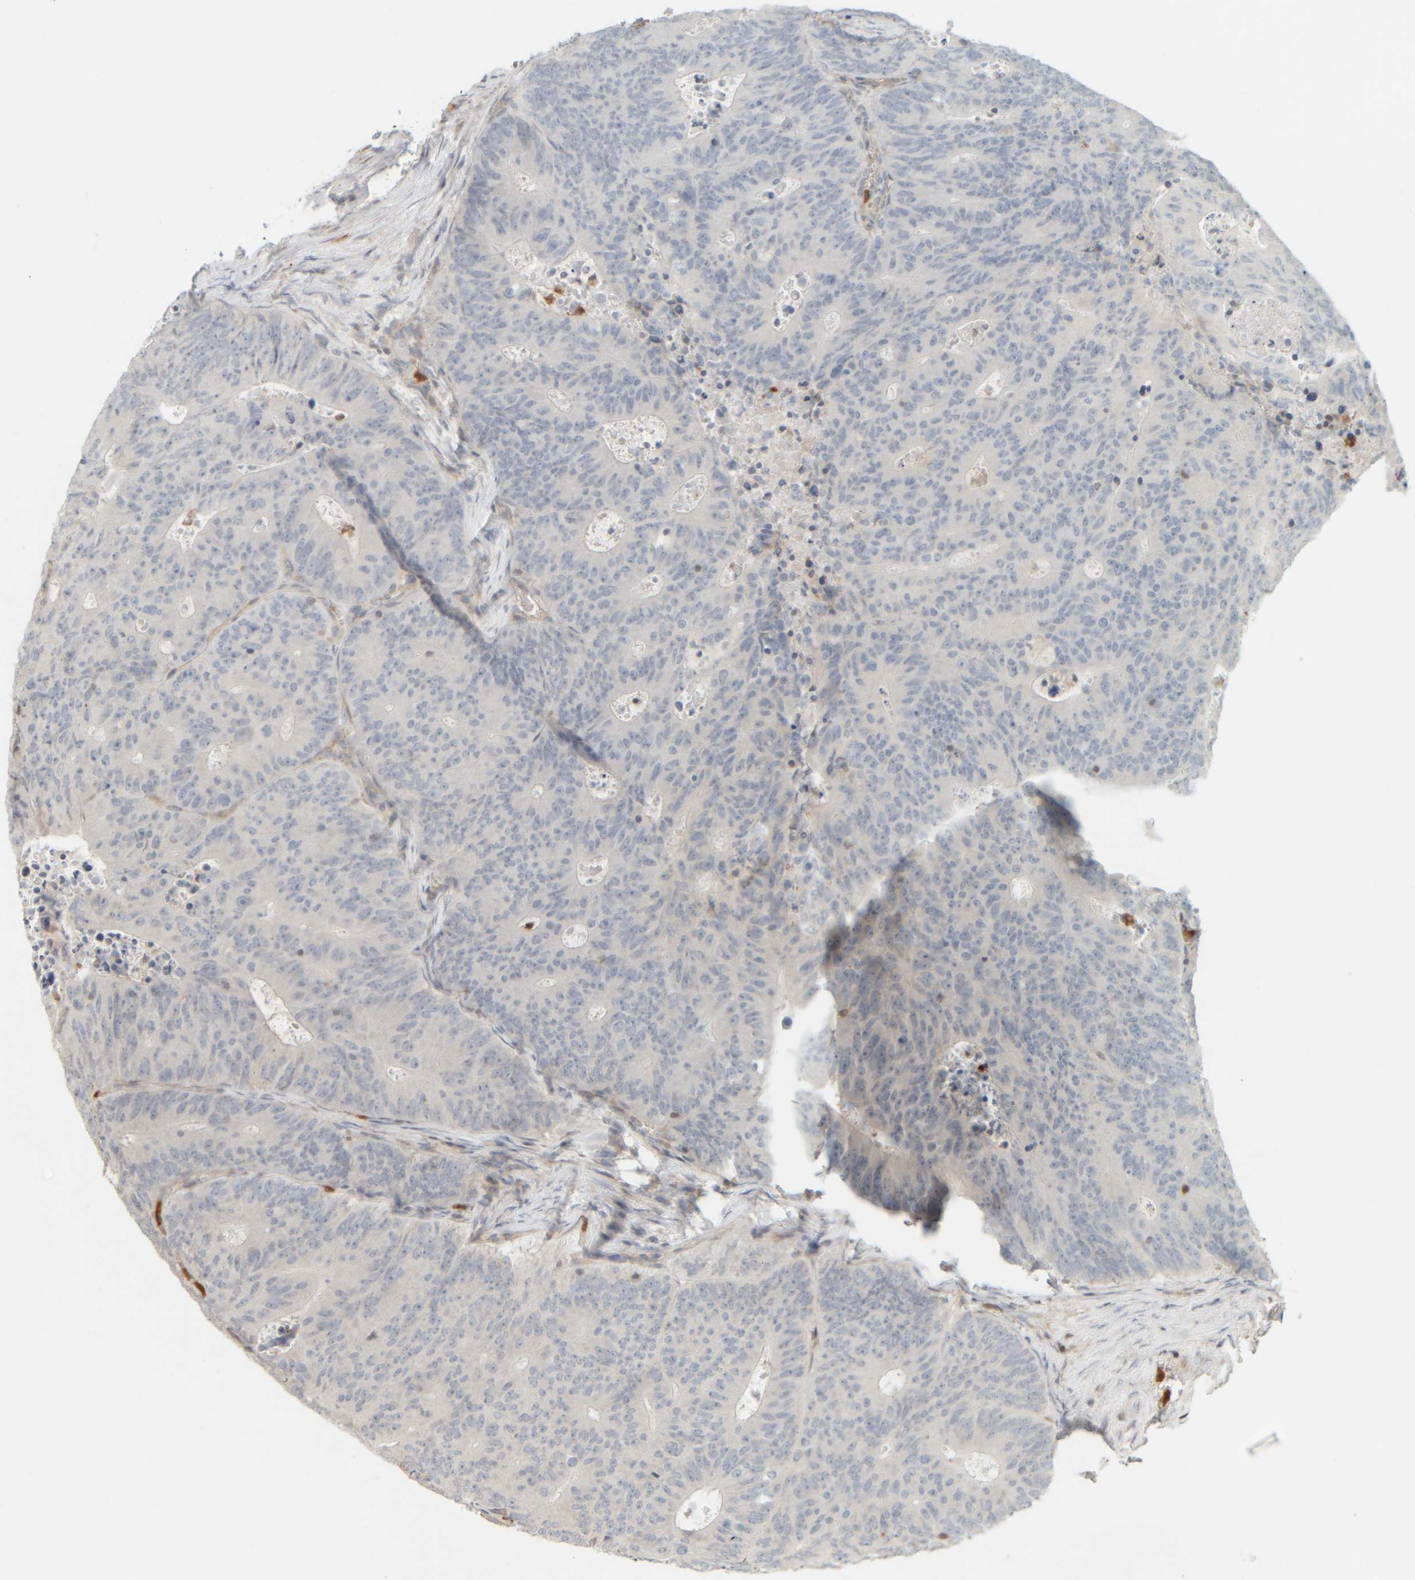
{"staining": {"intensity": "negative", "quantity": "none", "location": "none"}, "tissue": "colorectal cancer", "cell_type": "Tumor cells", "image_type": "cancer", "snomed": [{"axis": "morphology", "description": "Adenocarcinoma, NOS"}, {"axis": "topography", "description": "Colon"}], "caption": "Human colorectal cancer stained for a protein using immunohistochemistry exhibits no staining in tumor cells.", "gene": "PTGES3L-AARSD1", "patient": {"sex": "male", "age": 87}}